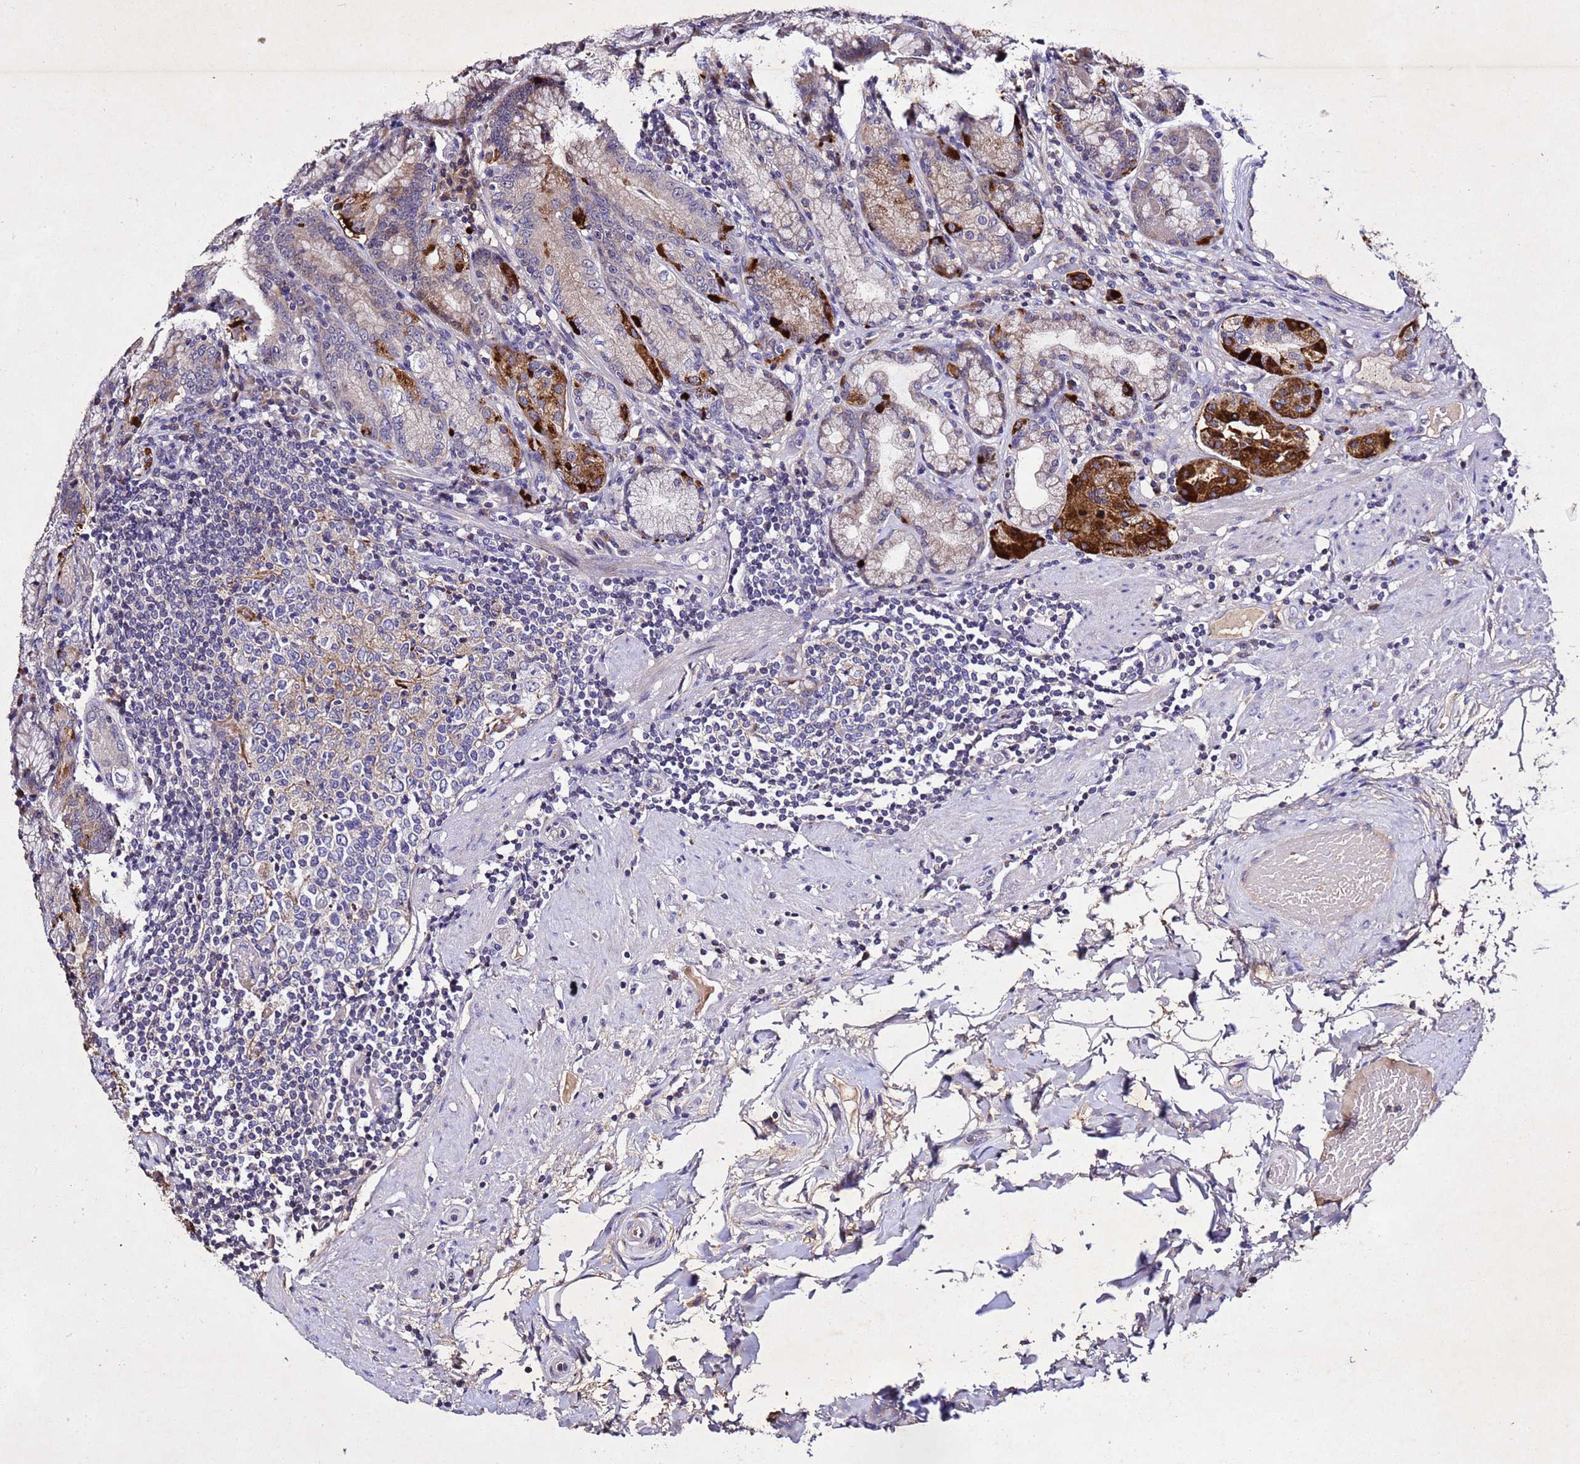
{"staining": {"intensity": "strong", "quantity": "<25%", "location": "cytoplasmic/membranous"}, "tissue": "stomach", "cell_type": "Glandular cells", "image_type": "normal", "snomed": [{"axis": "morphology", "description": "Normal tissue, NOS"}, {"axis": "topography", "description": "Stomach, upper"}, {"axis": "topography", "description": "Stomach, lower"}], "caption": "Glandular cells demonstrate strong cytoplasmic/membranous staining in approximately <25% of cells in normal stomach.", "gene": "SV2B", "patient": {"sex": "female", "age": 76}}